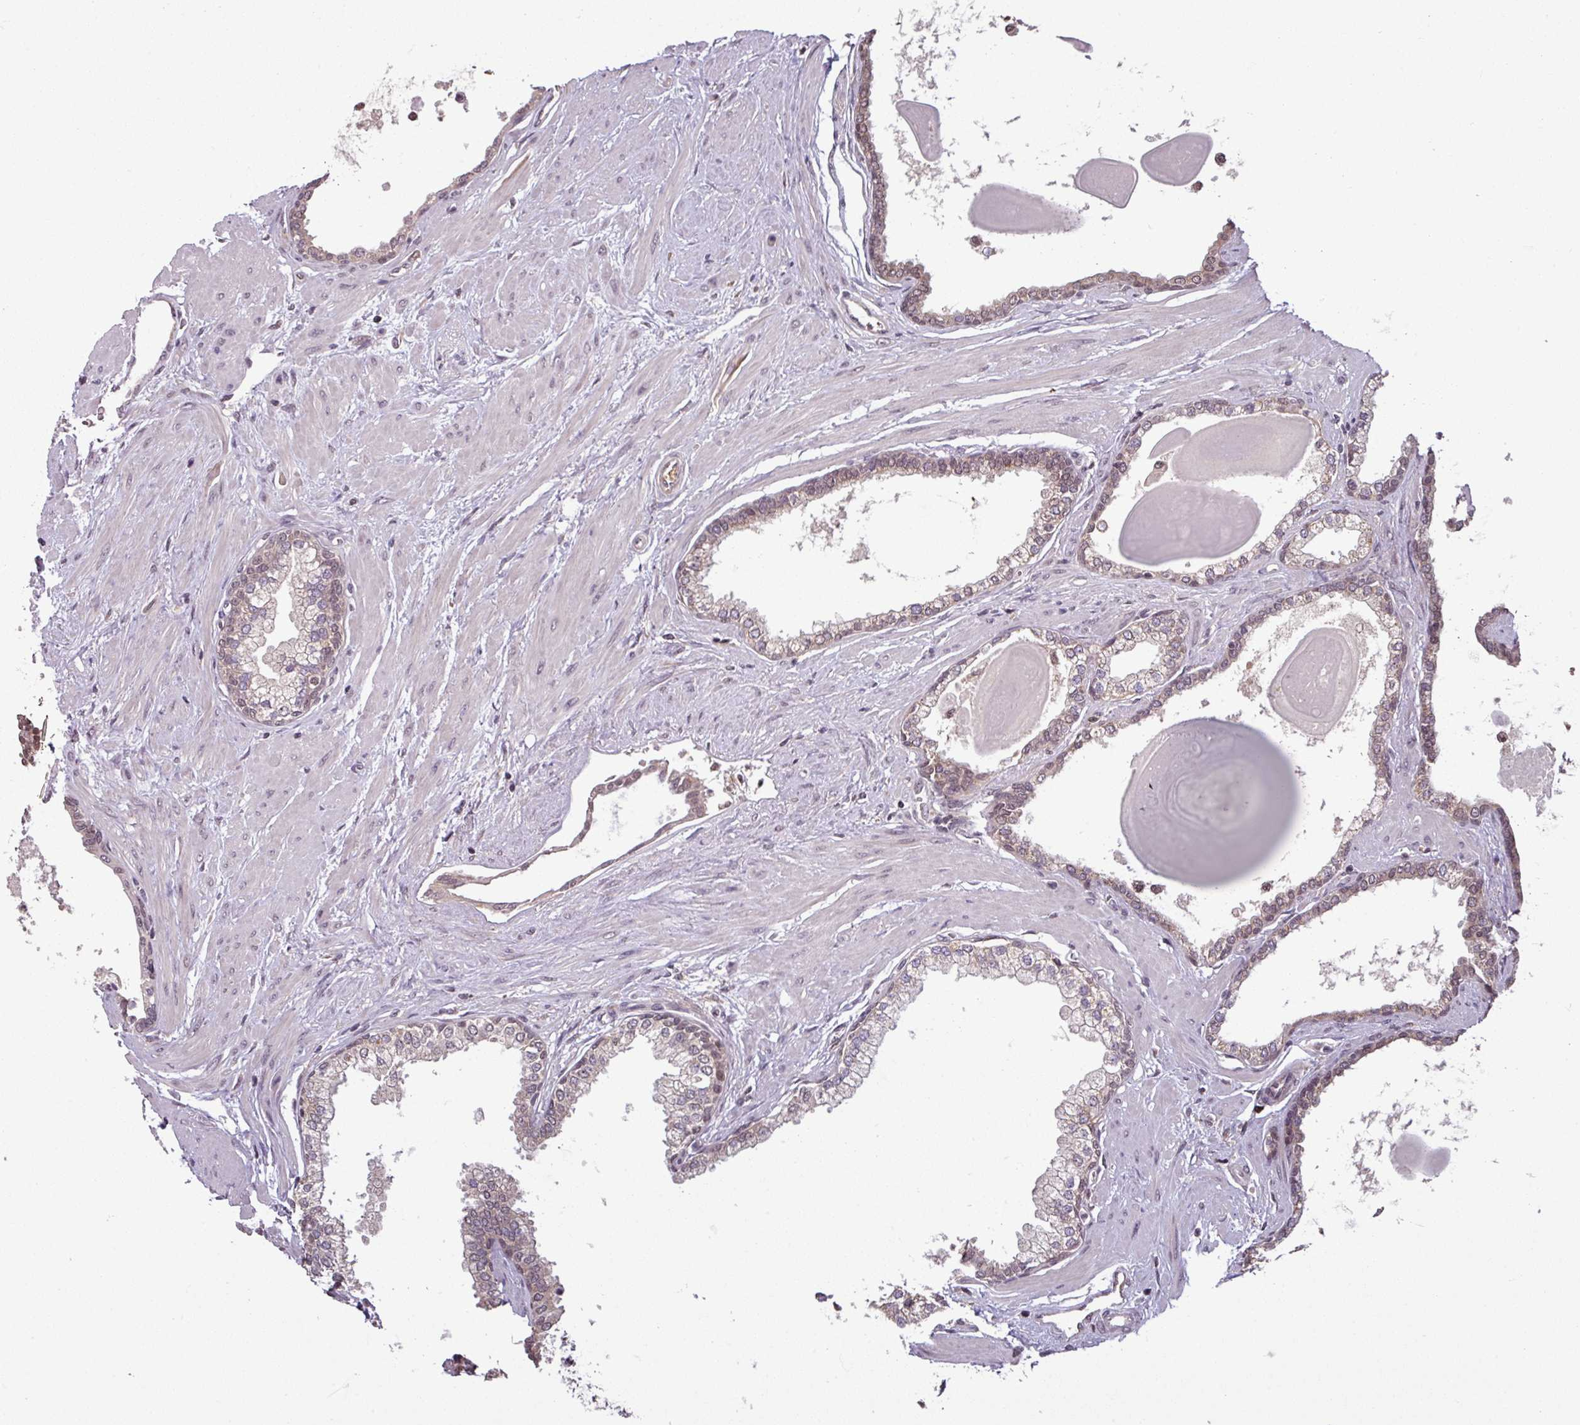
{"staining": {"intensity": "weak", "quantity": "<25%", "location": "cytoplasmic/membranous,nuclear"}, "tissue": "prostate", "cell_type": "Glandular cells", "image_type": "normal", "snomed": [{"axis": "morphology", "description": "Normal tissue, NOS"}, {"axis": "topography", "description": "Prostate"}], "caption": "Glandular cells are negative for protein expression in benign human prostate. (IHC, brightfield microscopy, high magnification).", "gene": "NOB1", "patient": {"sex": "male", "age": 57}}